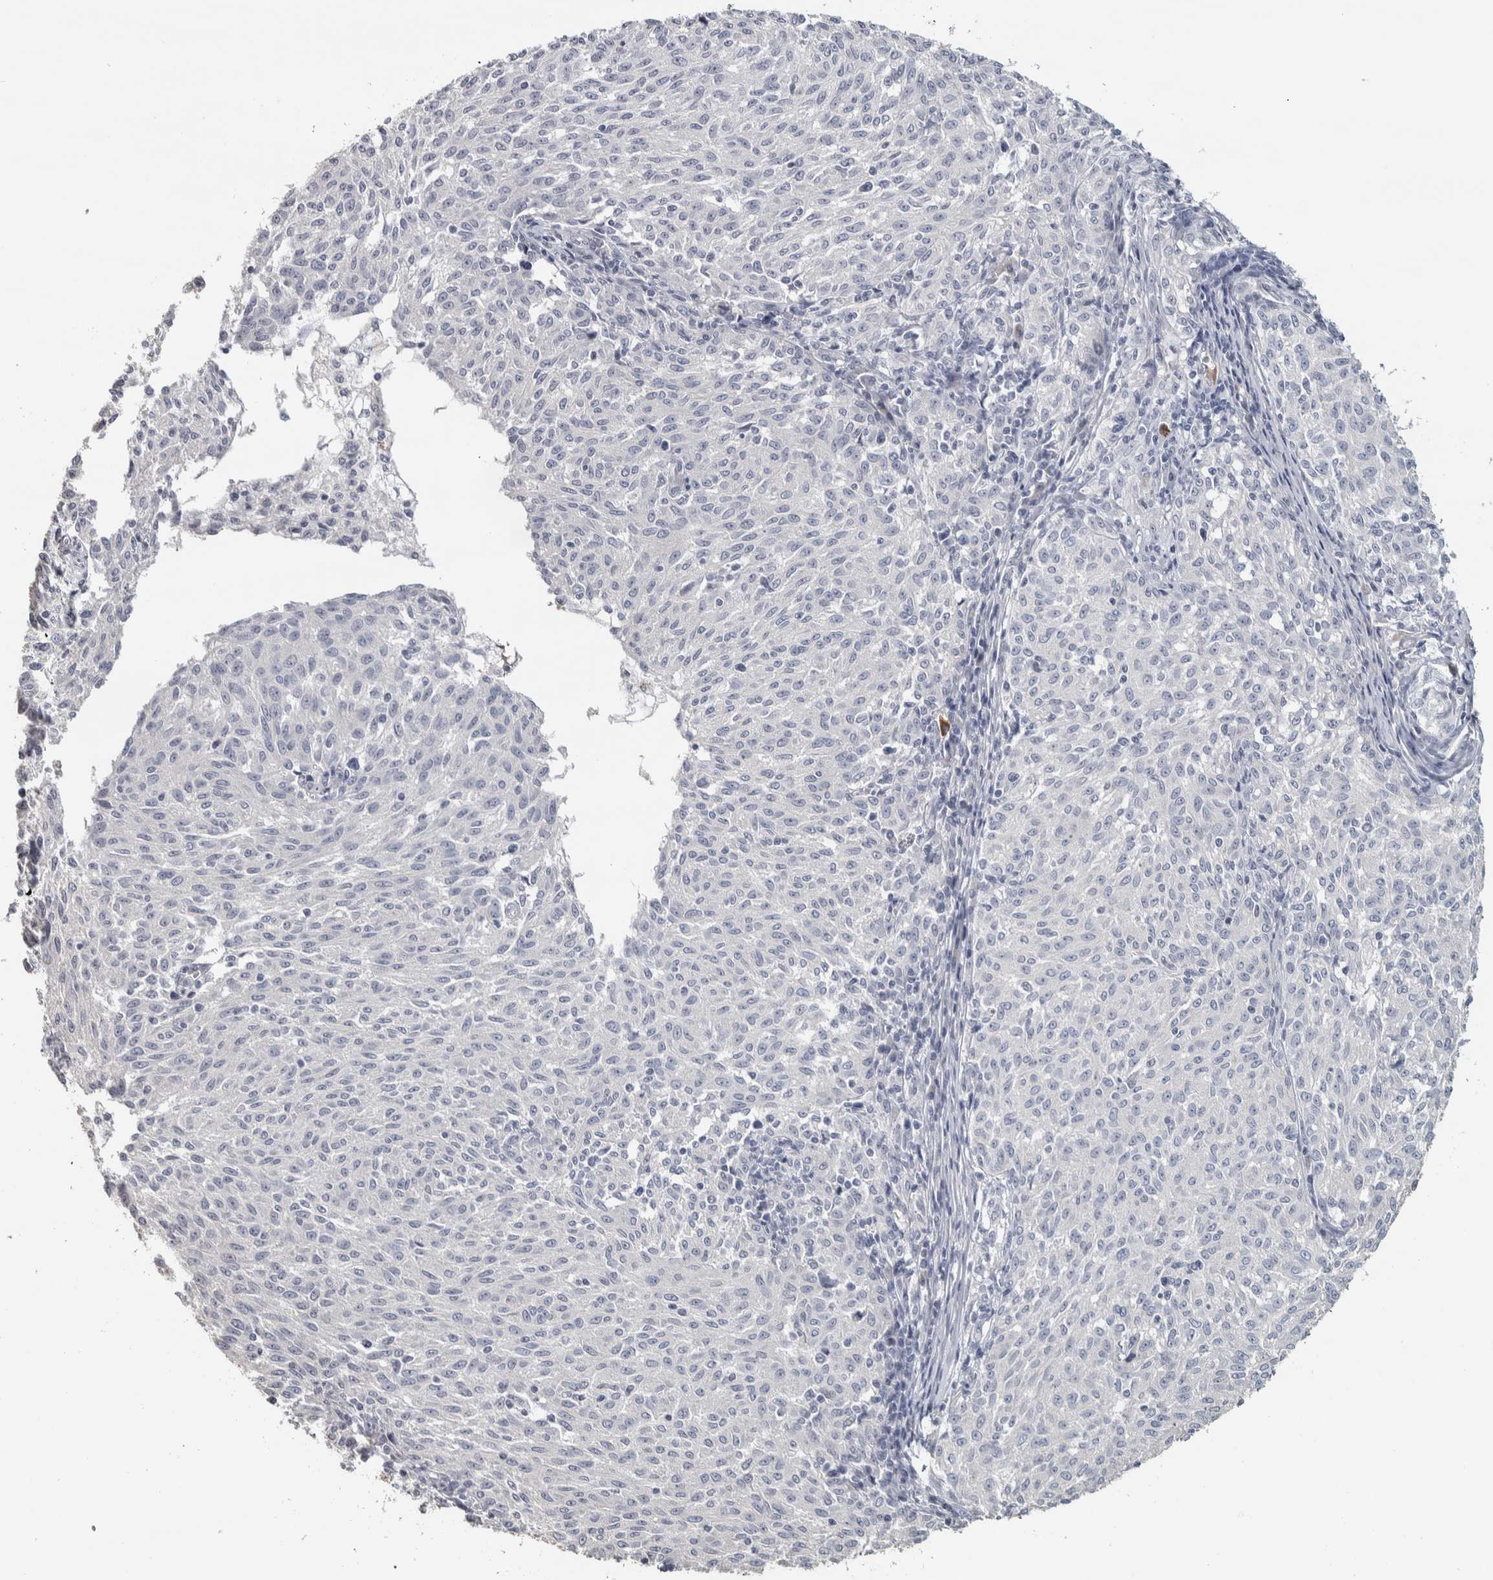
{"staining": {"intensity": "negative", "quantity": "none", "location": "none"}, "tissue": "melanoma", "cell_type": "Tumor cells", "image_type": "cancer", "snomed": [{"axis": "morphology", "description": "Malignant melanoma, NOS"}, {"axis": "topography", "description": "Skin"}], "caption": "A histopathology image of malignant melanoma stained for a protein displays no brown staining in tumor cells. (Stains: DAB (3,3'-diaminobenzidine) IHC with hematoxylin counter stain, Microscopy: brightfield microscopy at high magnification).", "gene": "NECAB1", "patient": {"sex": "female", "age": 72}}